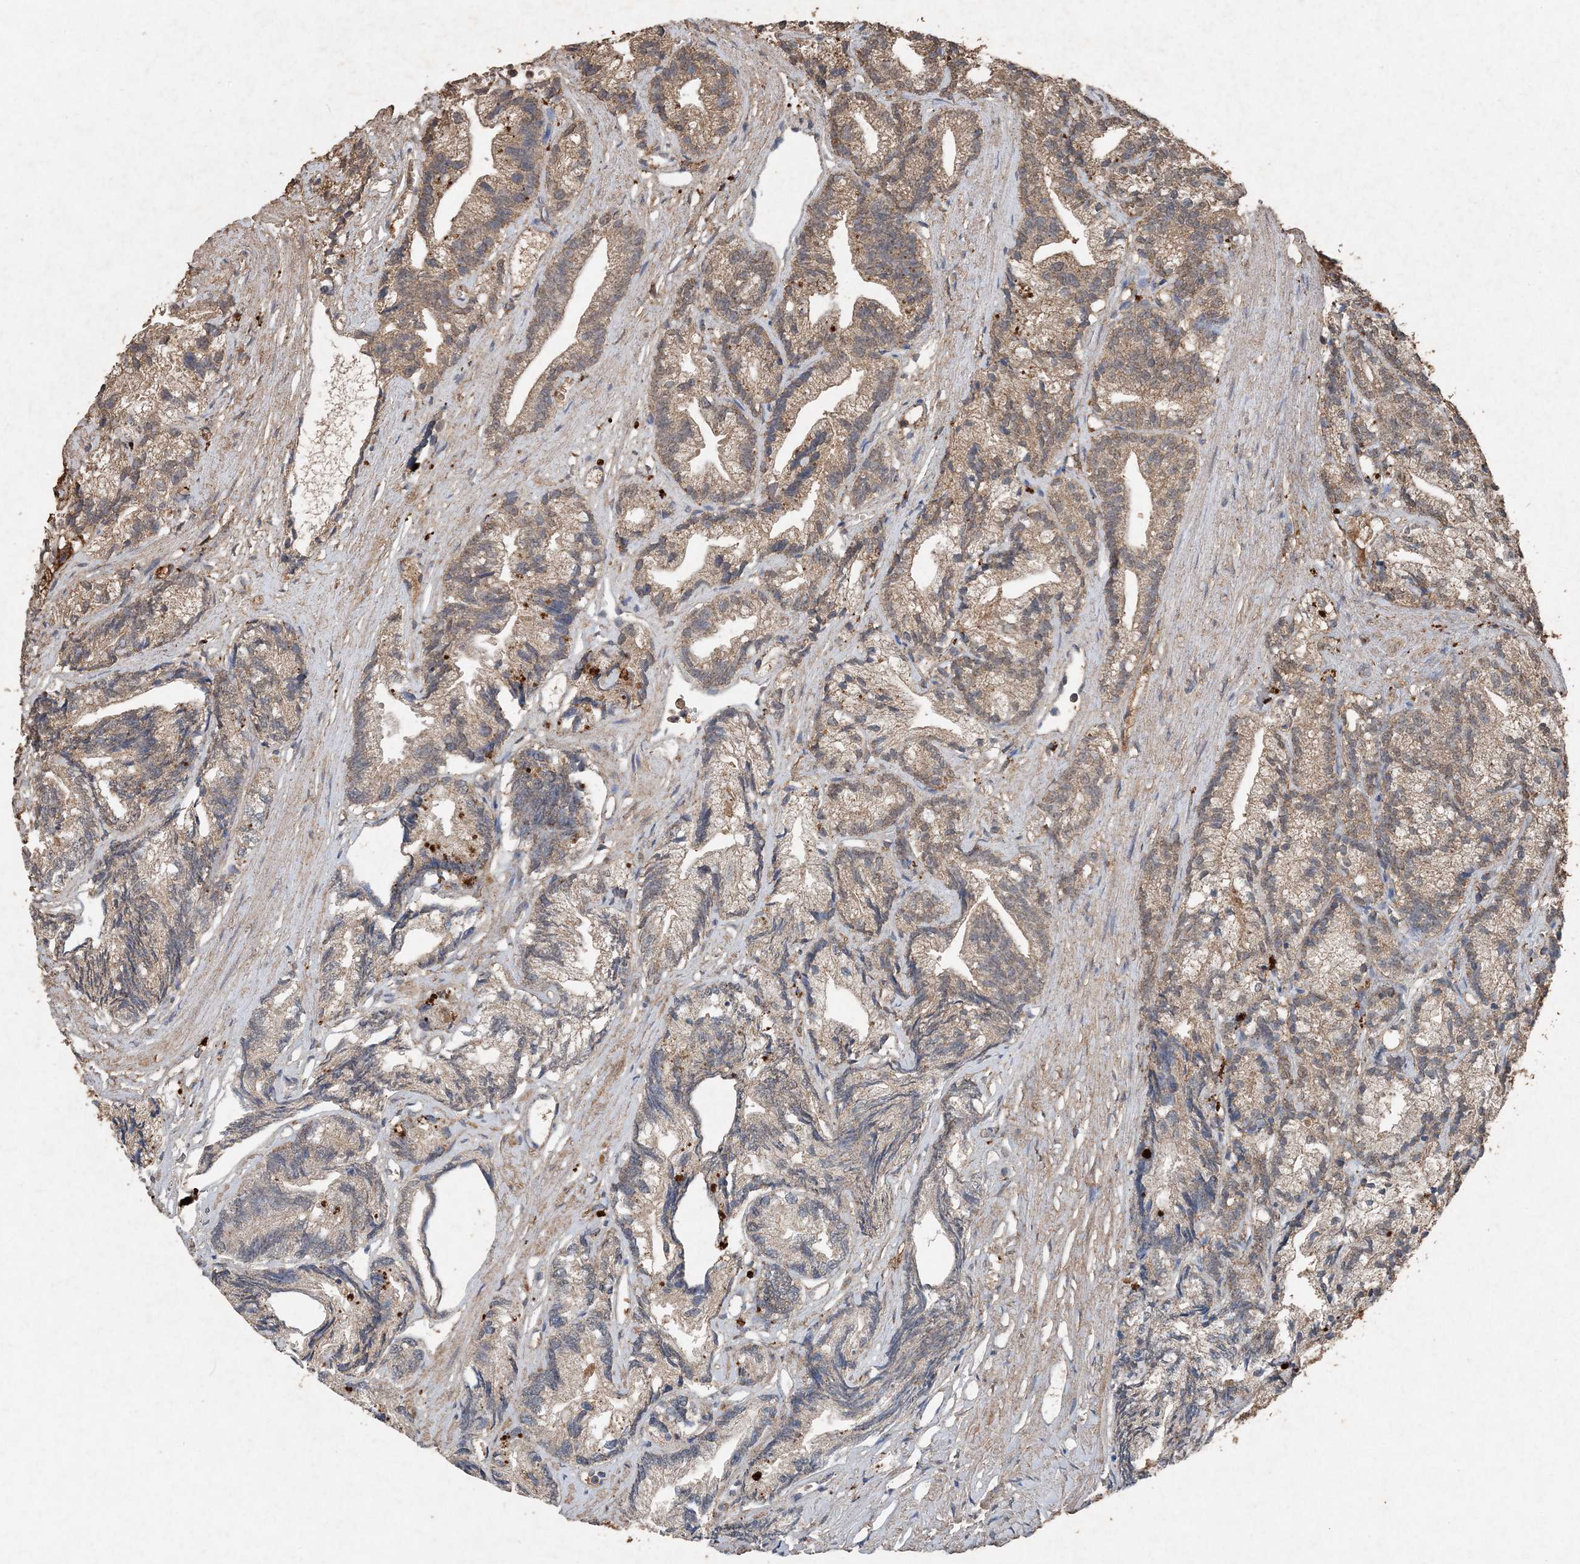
{"staining": {"intensity": "moderate", "quantity": ">75%", "location": "cytoplasmic/membranous"}, "tissue": "prostate cancer", "cell_type": "Tumor cells", "image_type": "cancer", "snomed": [{"axis": "morphology", "description": "Adenocarcinoma, Low grade"}, {"axis": "topography", "description": "Prostate"}], "caption": "A high-resolution micrograph shows immunohistochemistry staining of adenocarcinoma (low-grade) (prostate), which exhibits moderate cytoplasmic/membranous staining in approximately >75% of tumor cells.", "gene": "FCN3", "patient": {"sex": "male", "age": 89}}